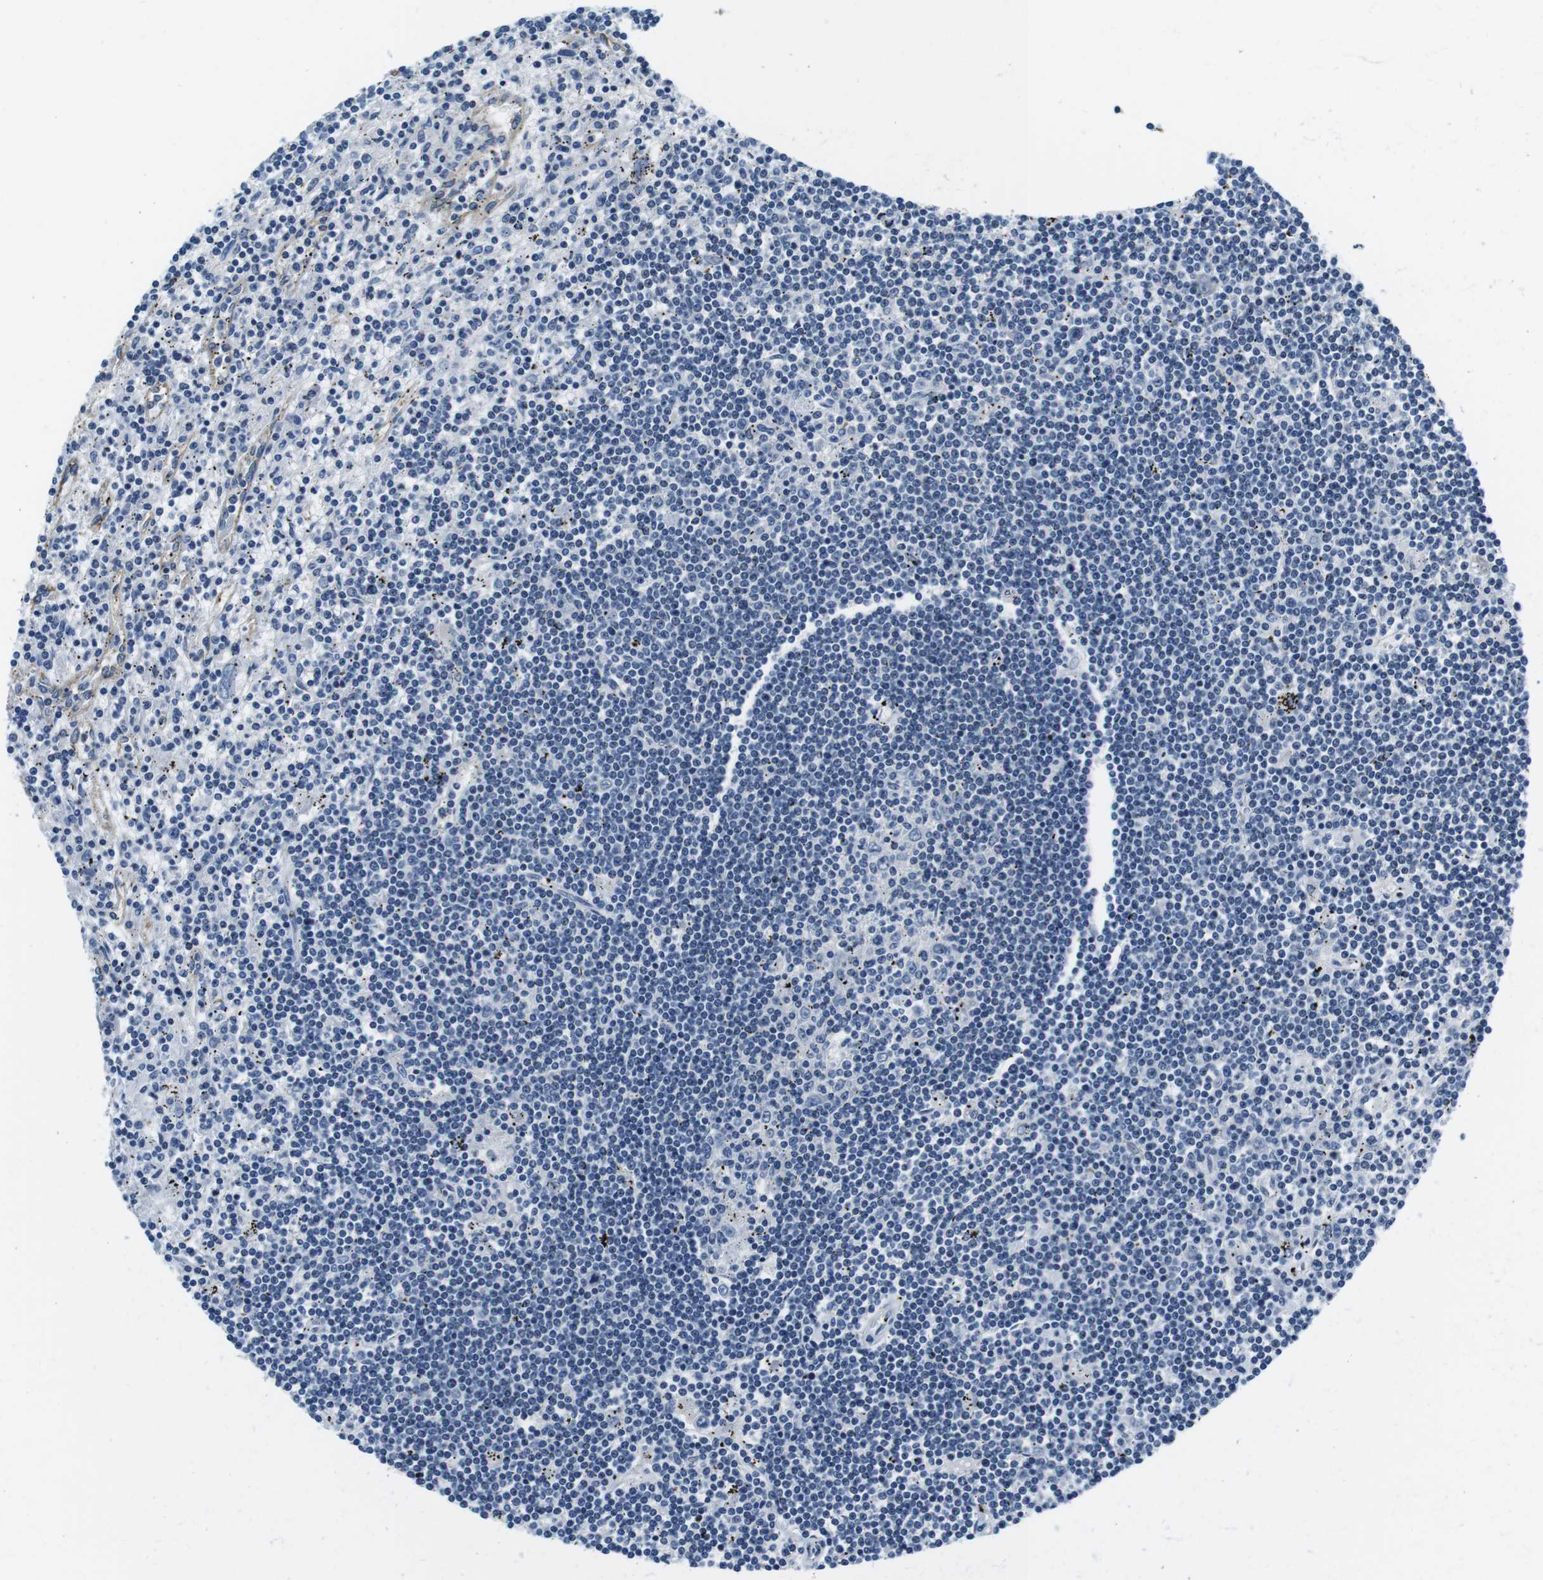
{"staining": {"intensity": "negative", "quantity": "none", "location": "none"}, "tissue": "lymphoma", "cell_type": "Tumor cells", "image_type": "cancer", "snomed": [{"axis": "morphology", "description": "Malignant lymphoma, non-Hodgkin's type, Low grade"}, {"axis": "topography", "description": "Spleen"}], "caption": "Human lymphoma stained for a protein using immunohistochemistry (IHC) demonstrates no staining in tumor cells.", "gene": "KCNJ5", "patient": {"sex": "male", "age": 76}}